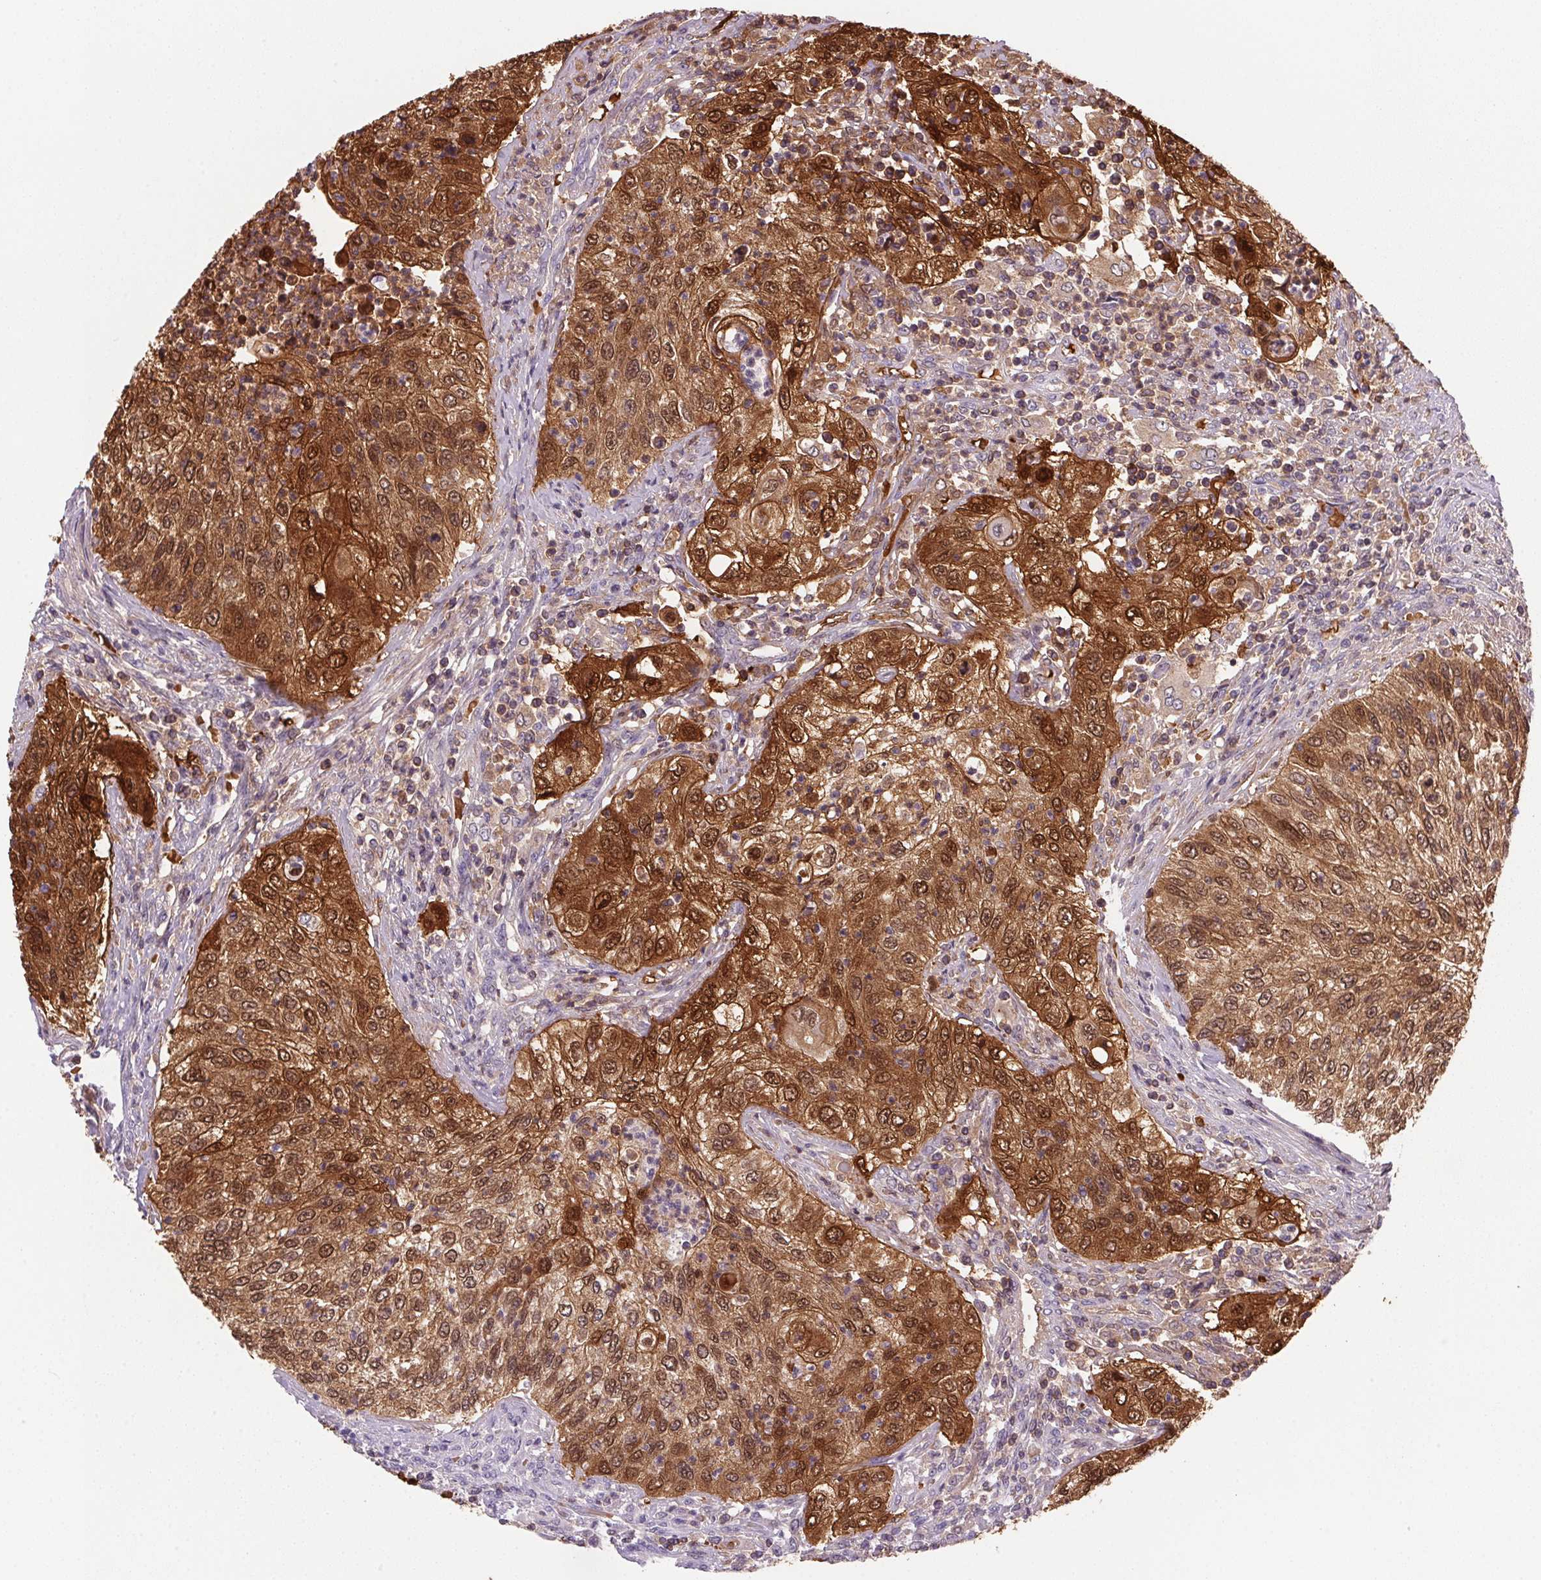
{"staining": {"intensity": "strong", "quantity": ">75%", "location": "cytoplasmic/membranous,nuclear"}, "tissue": "urothelial cancer", "cell_type": "Tumor cells", "image_type": "cancer", "snomed": [{"axis": "morphology", "description": "Urothelial carcinoma, High grade"}, {"axis": "topography", "description": "Urinary bladder"}], "caption": "Tumor cells reveal high levels of strong cytoplasmic/membranous and nuclear positivity in approximately >75% of cells in human urothelial carcinoma (high-grade). (Stains: DAB in brown, nuclei in blue, Microscopy: brightfield microscopy at high magnification).", "gene": "S100A2", "patient": {"sex": "female", "age": 60}}